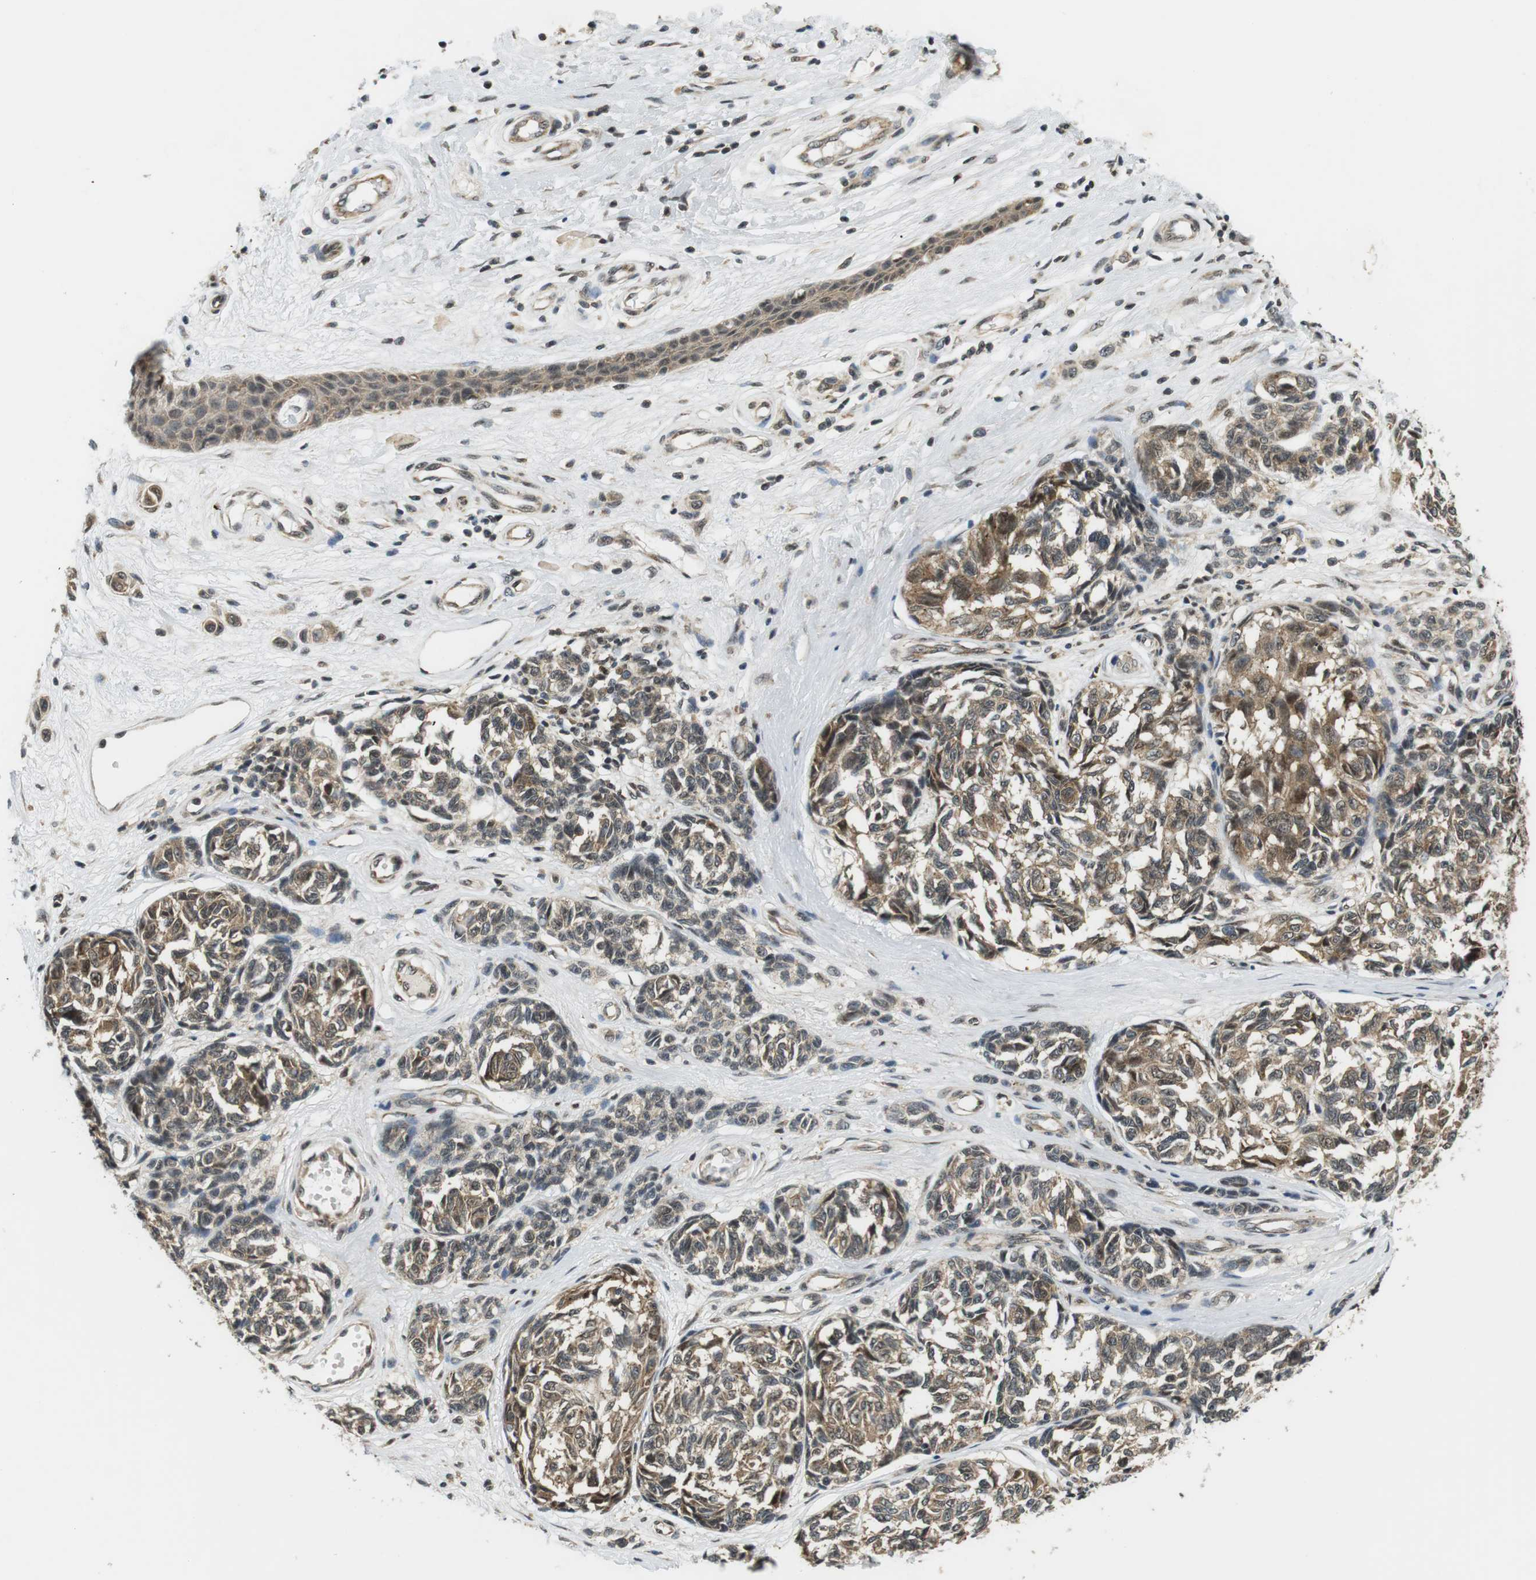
{"staining": {"intensity": "moderate", "quantity": ">75%", "location": "cytoplasmic/membranous"}, "tissue": "melanoma", "cell_type": "Tumor cells", "image_type": "cancer", "snomed": [{"axis": "morphology", "description": "Malignant melanoma, NOS"}, {"axis": "topography", "description": "Skin"}], "caption": "Immunohistochemical staining of human melanoma displays medium levels of moderate cytoplasmic/membranous expression in about >75% of tumor cells. (Stains: DAB (3,3'-diaminobenzidine) in brown, nuclei in blue, Microscopy: brightfield microscopy at high magnification).", "gene": "CSNK2B", "patient": {"sex": "female", "age": 64}}